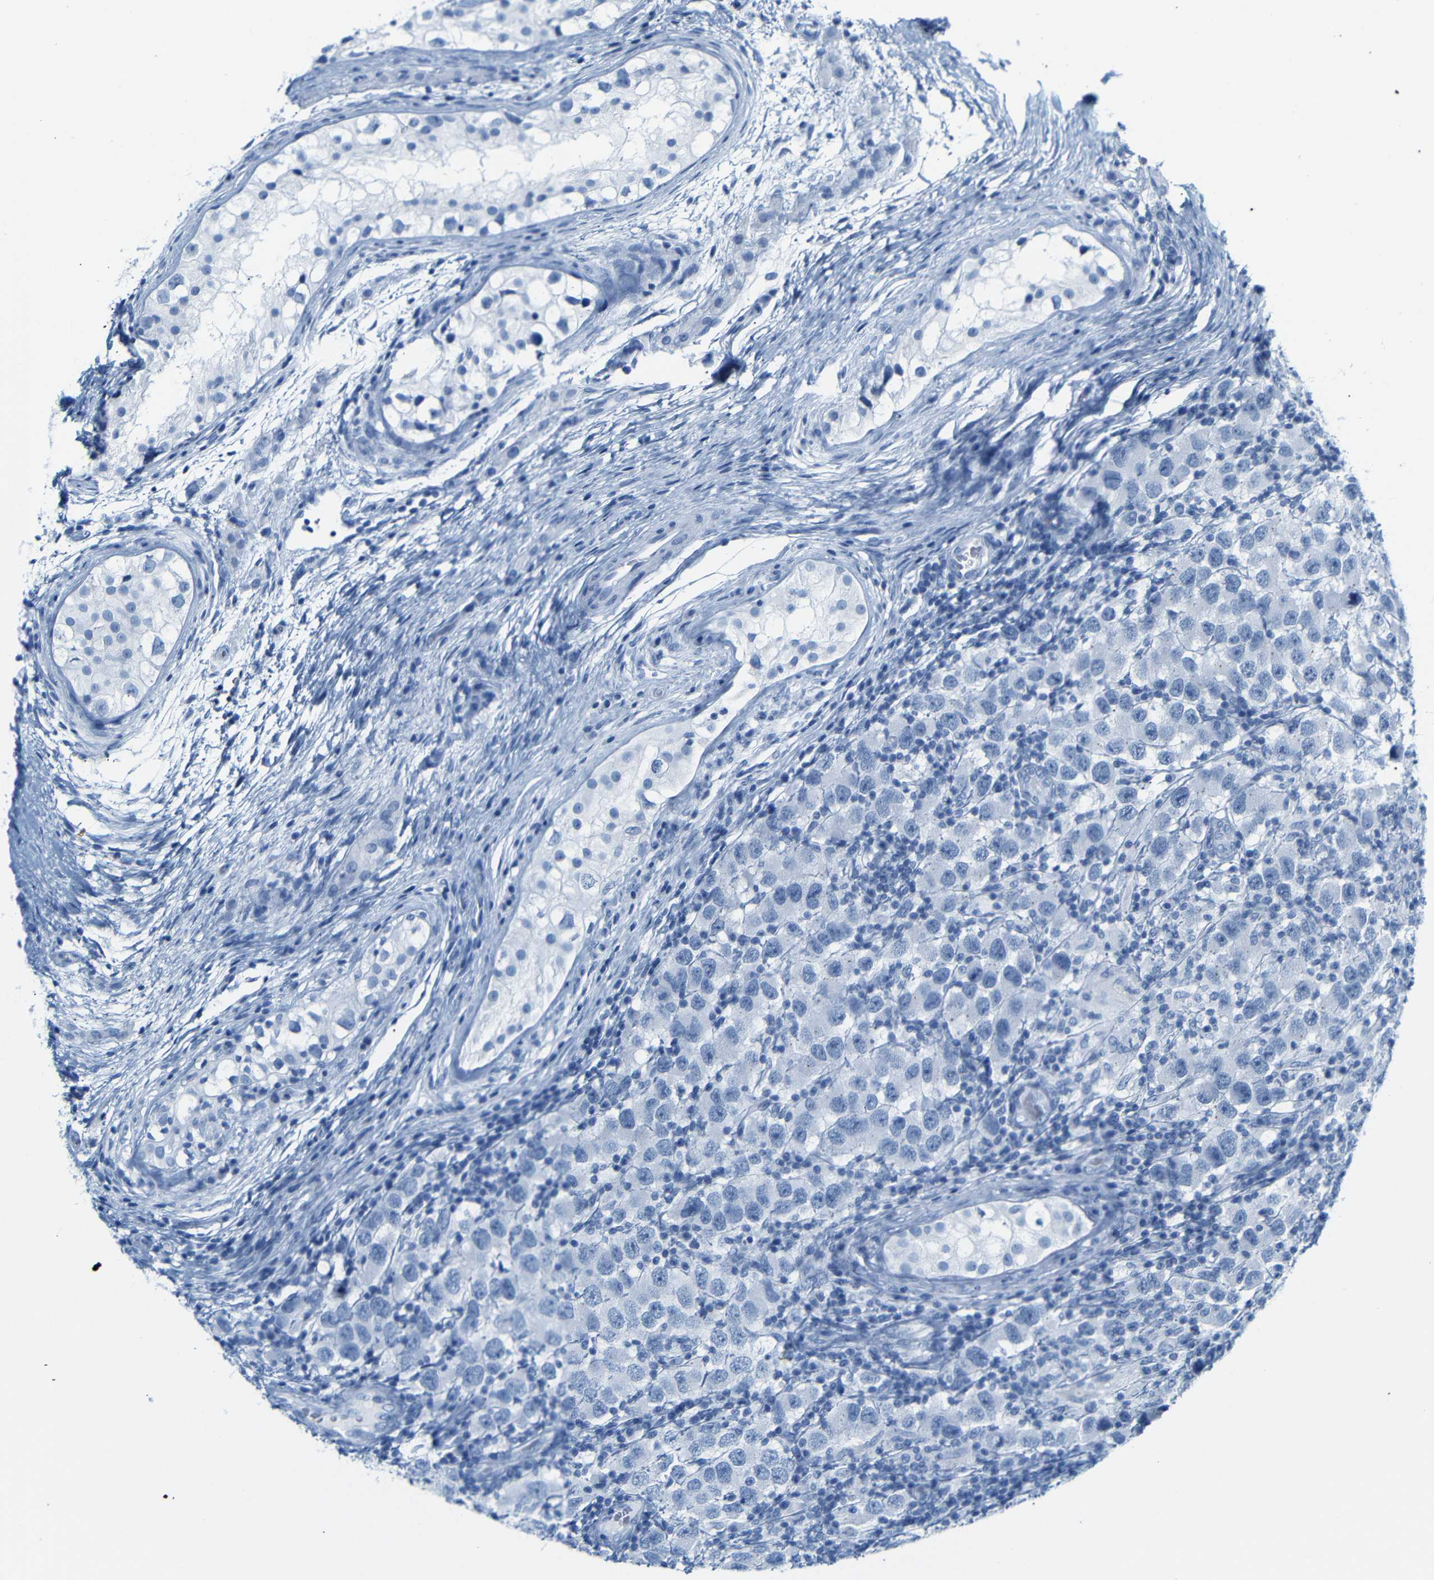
{"staining": {"intensity": "negative", "quantity": "none", "location": "none"}, "tissue": "testis cancer", "cell_type": "Tumor cells", "image_type": "cancer", "snomed": [{"axis": "morphology", "description": "Carcinoma, Embryonal, NOS"}, {"axis": "topography", "description": "Testis"}], "caption": "Histopathology image shows no significant protein staining in tumor cells of testis cancer. (Brightfield microscopy of DAB (3,3'-diaminobenzidine) immunohistochemistry at high magnification).", "gene": "DYNAP", "patient": {"sex": "male", "age": 21}}